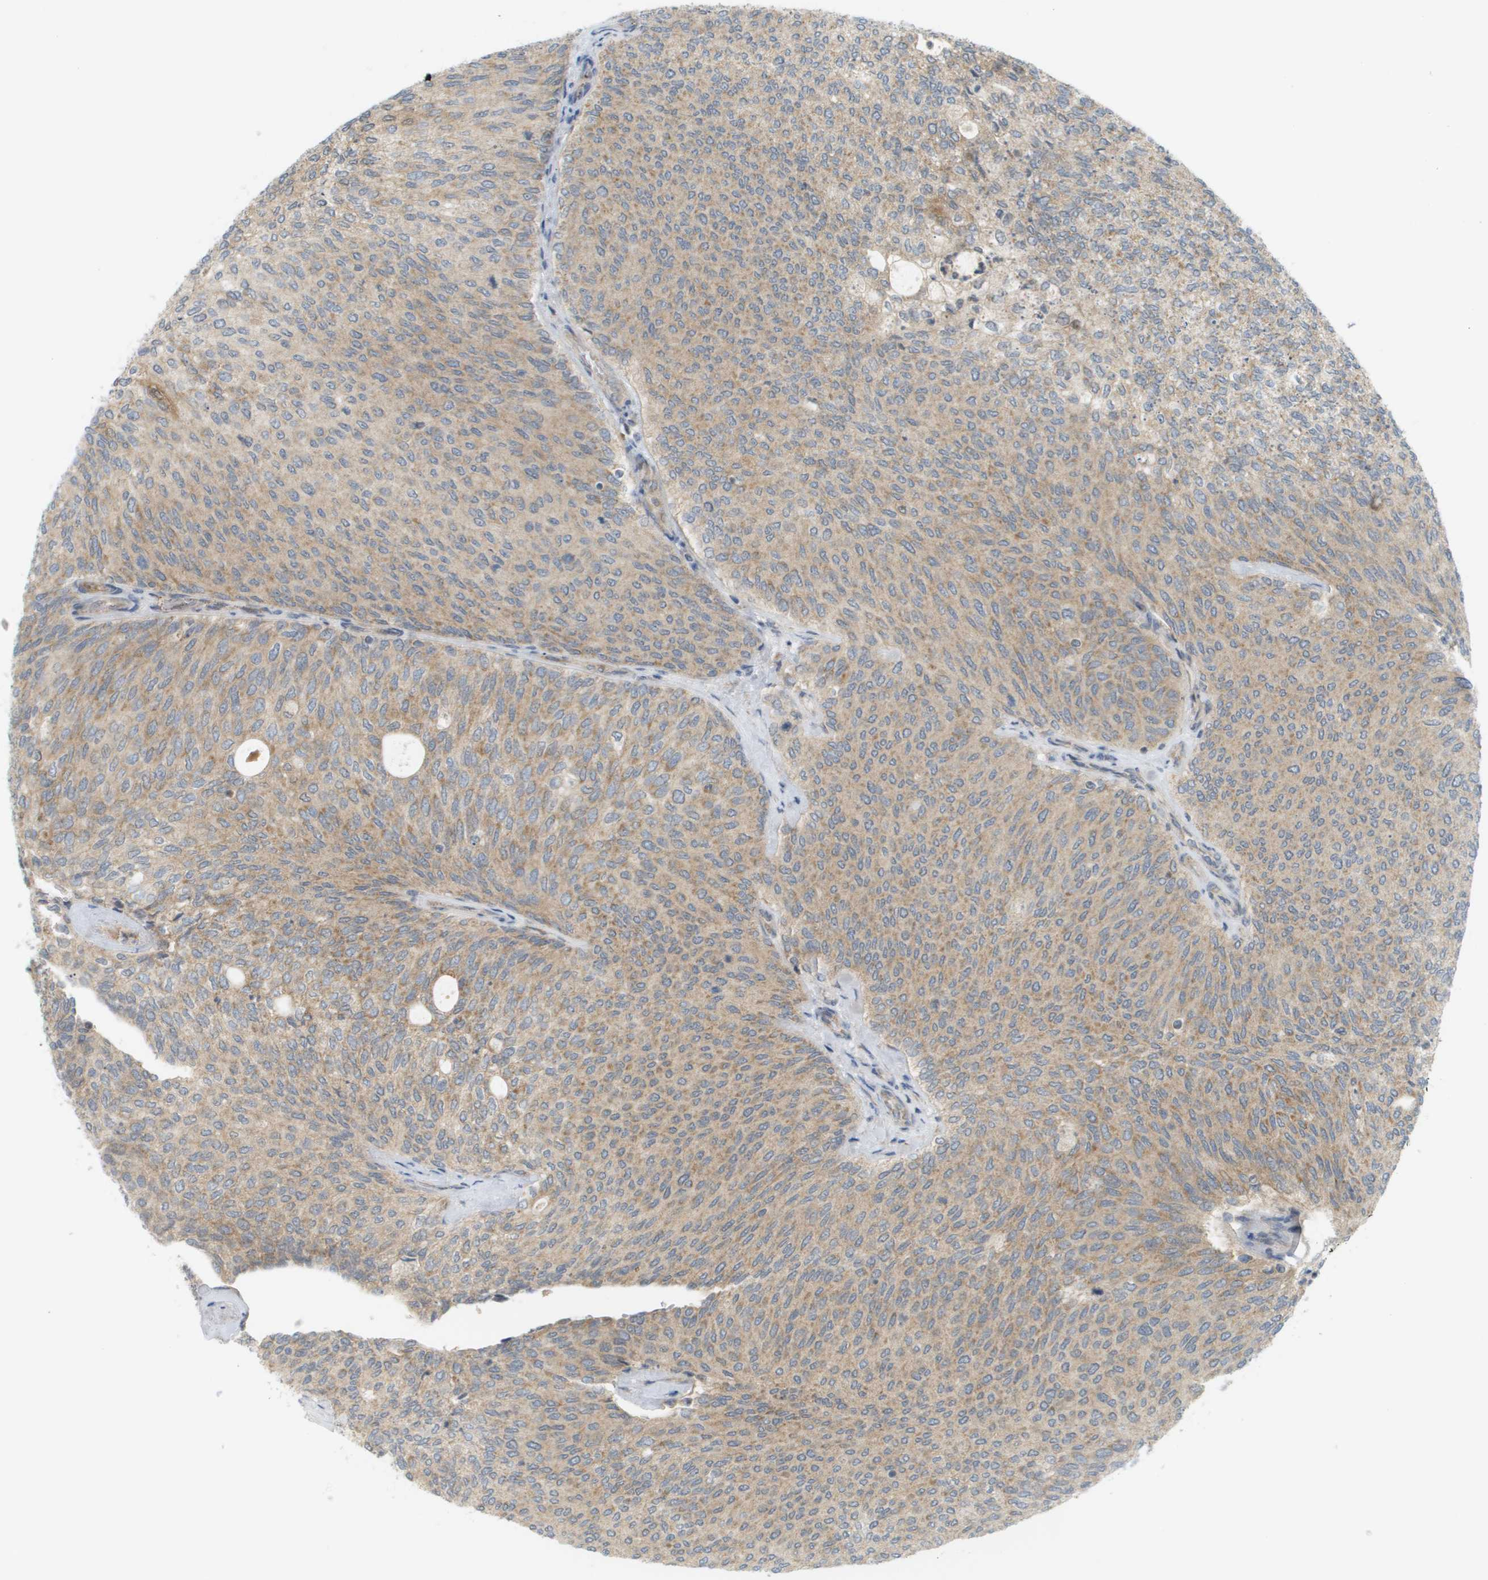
{"staining": {"intensity": "weak", "quantity": ">75%", "location": "cytoplasmic/membranous"}, "tissue": "urothelial cancer", "cell_type": "Tumor cells", "image_type": "cancer", "snomed": [{"axis": "morphology", "description": "Urothelial carcinoma, Low grade"}, {"axis": "topography", "description": "Urinary bladder"}], "caption": "Immunohistochemical staining of urothelial carcinoma (low-grade) reveals low levels of weak cytoplasmic/membranous expression in approximately >75% of tumor cells.", "gene": "PROC", "patient": {"sex": "female", "age": 79}}